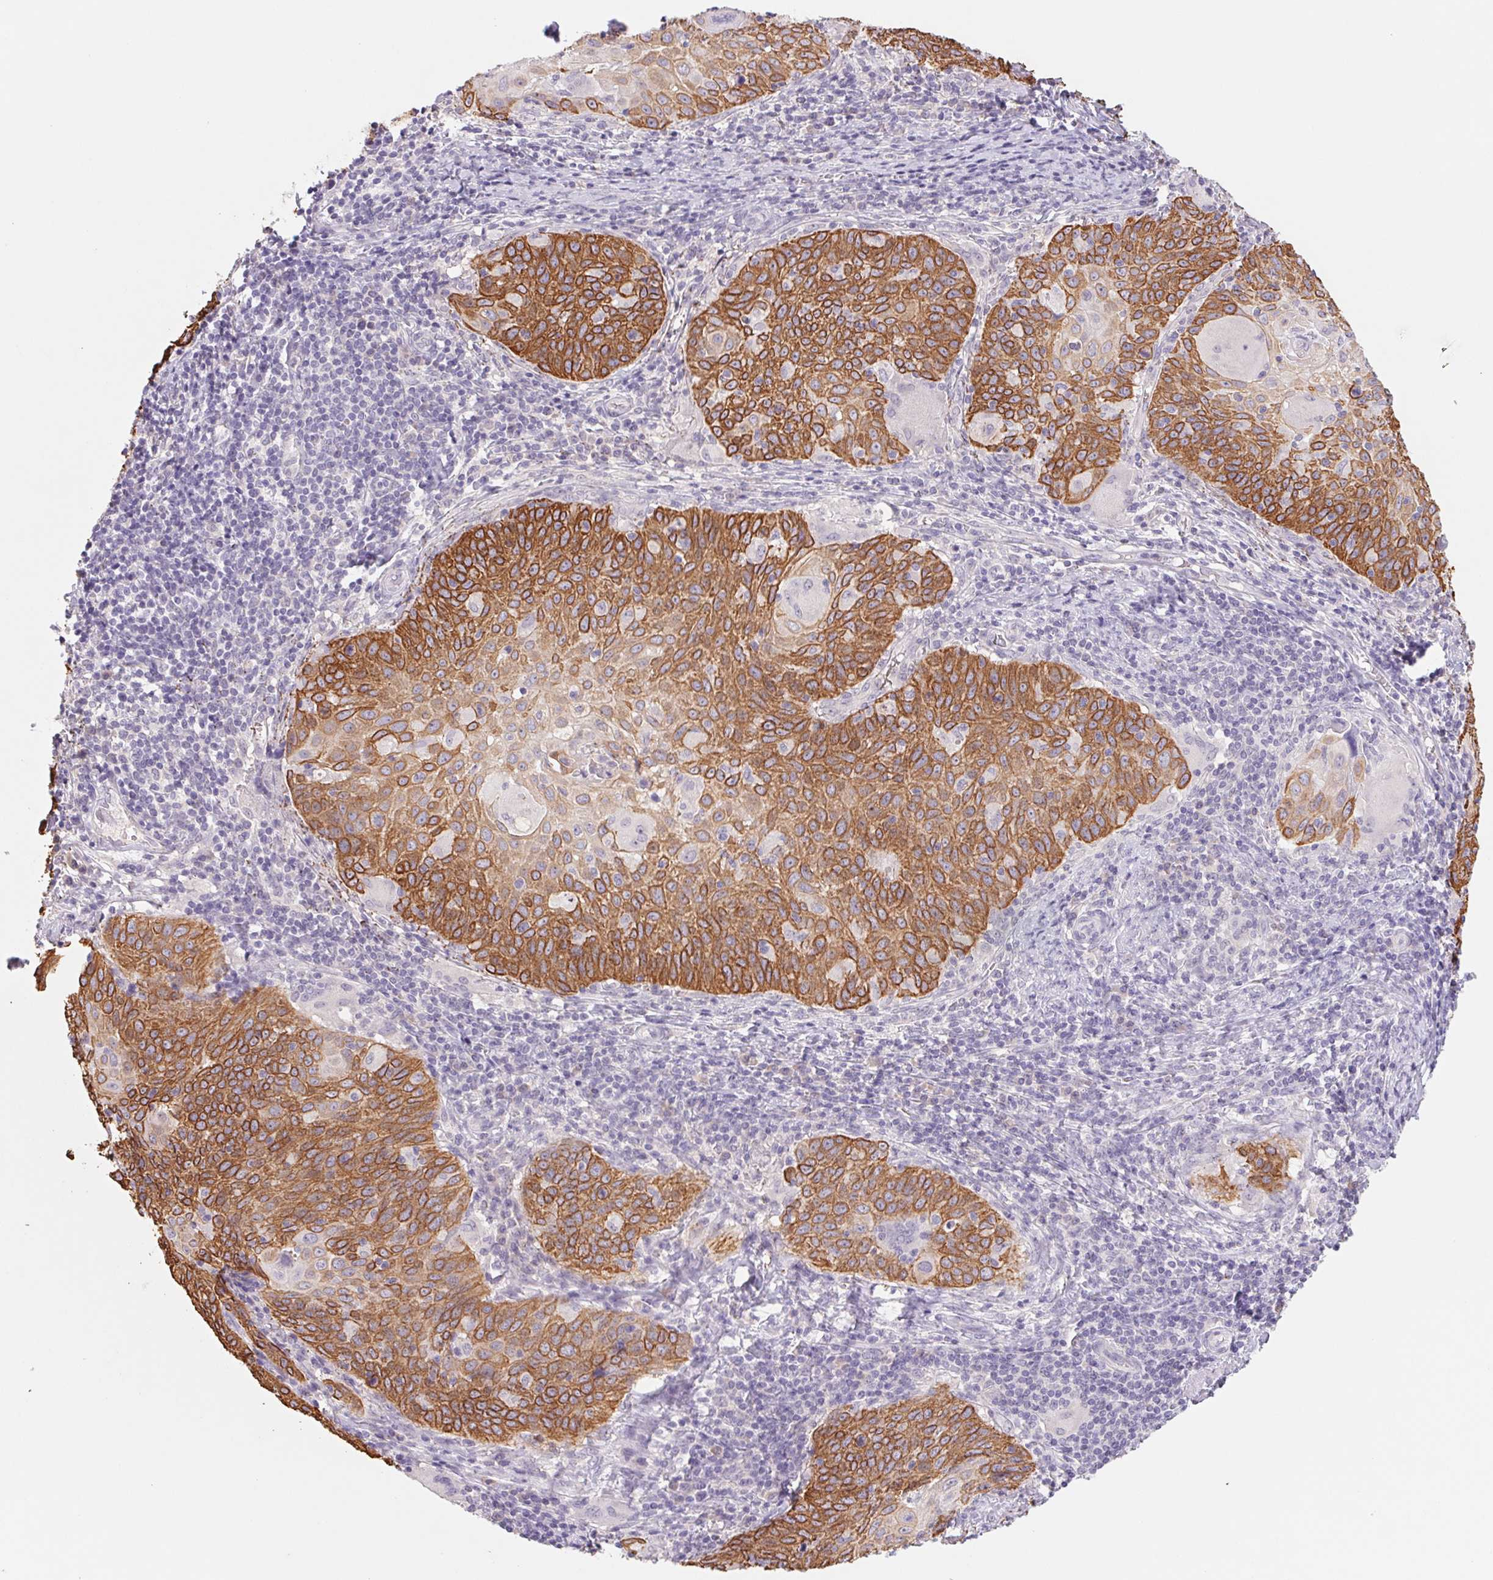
{"staining": {"intensity": "moderate", "quantity": "25%-75%", "location": "cytoplasmic/membranous"}, "tissue": "cervical cancer", "cell_type": "Tumor cells", "image_type": "cancer", "snomed": [{"axis": "morphology", "description": "Squamous cell carcinoma, NOS"}, {"axis": "topography", "description": "Cervix"}], "caption": "Cervical squamous cell carcinoma stained with immunohistochemistry exhibits moderate cytoplasmic/membranous expression in approximately 25%-75% of tumor cells.", "gene": "PNMA8B", "patient": {"sex": "female", "age": 65}}